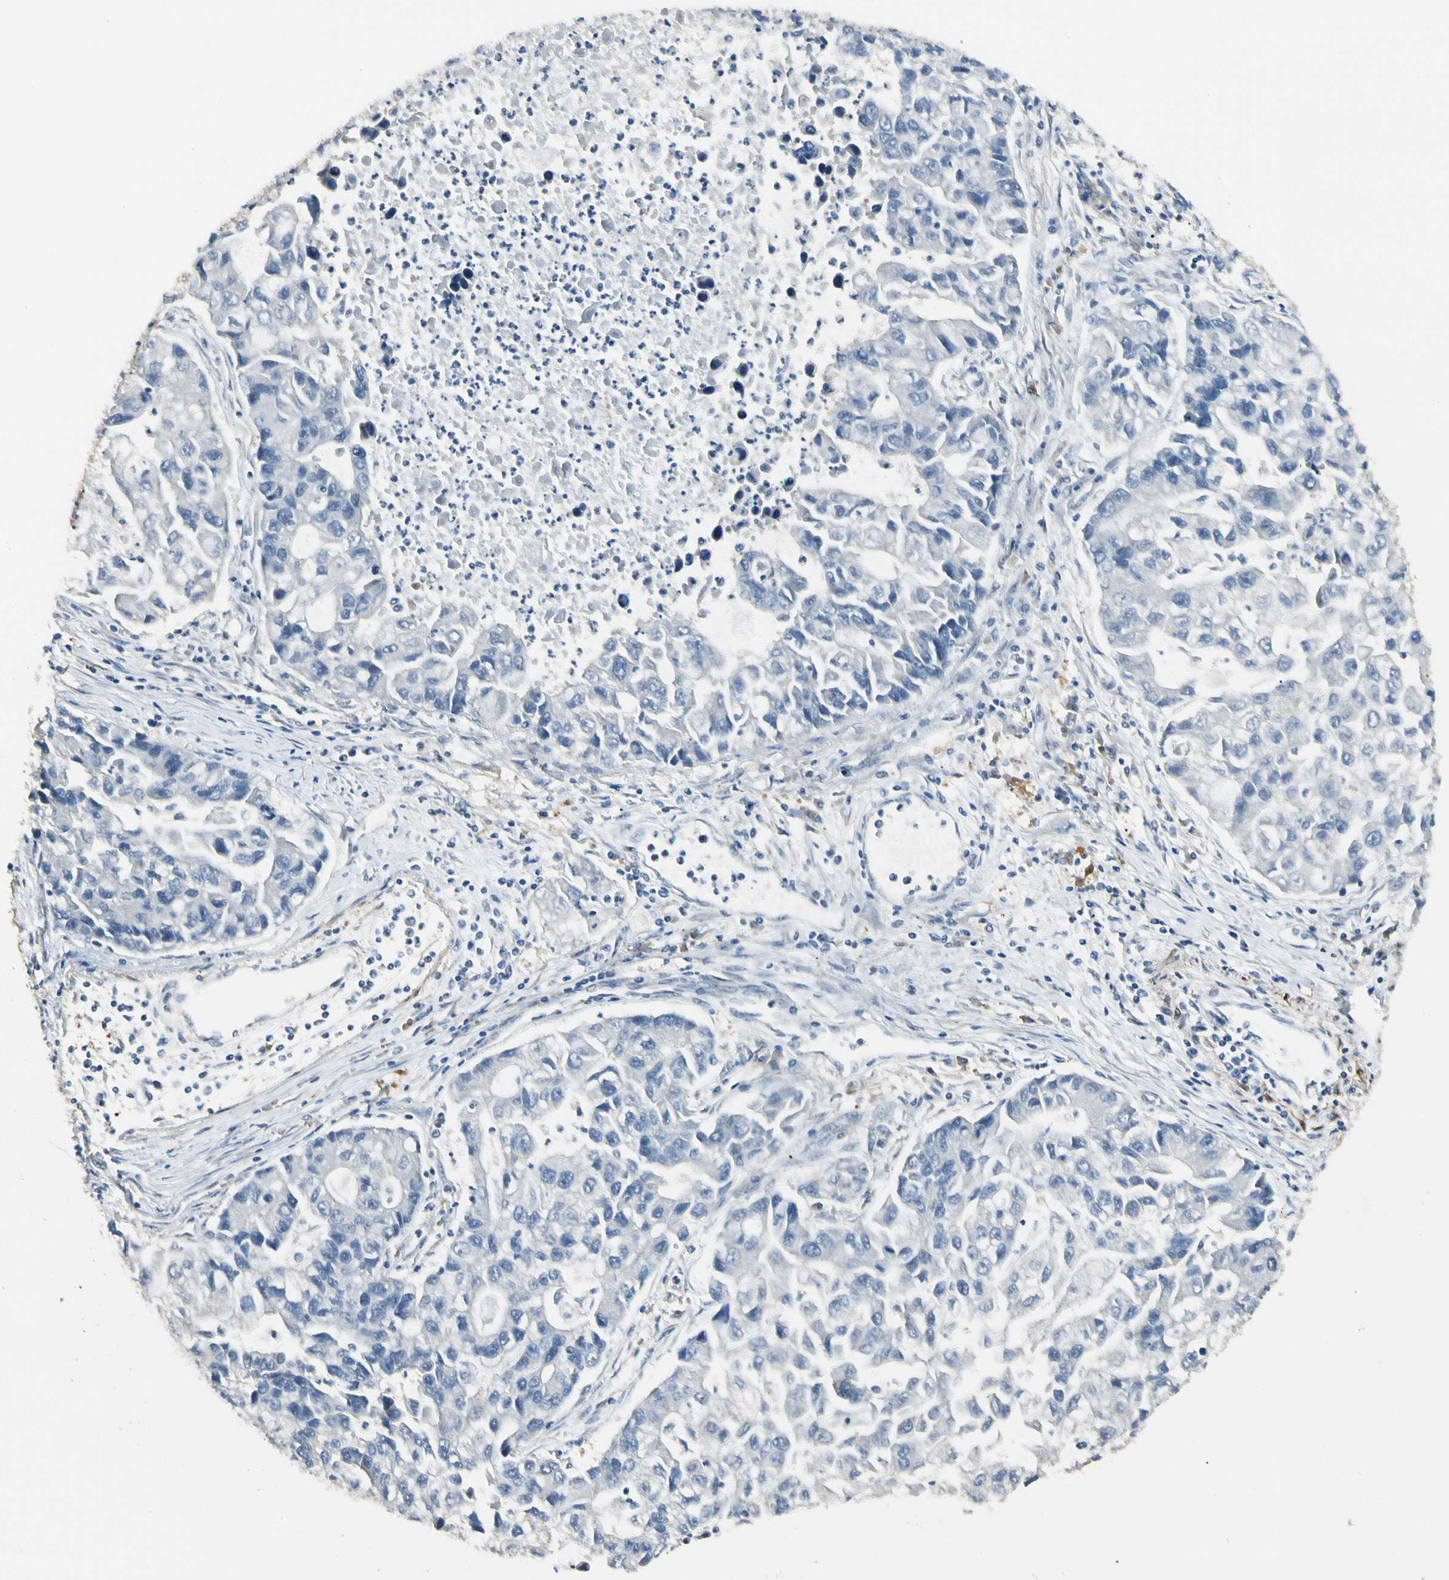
{"staining": {"intensity": "negative", "quantity": "none", "location": "none"}, "tissue": "lung cancer", "cell_type": "Tumor cells", "image_type": "cancer", "snomed": [{"axis": "morphology", "description": "Adenocarcinoma, NOS"}, {"axis": "topography", "description": "Lung"}], "caption": "Immunohistochemistry photomicrograph of lung adenocarcinoma stained for a protein (brown), which shows no staining in tumor cells.", "gene": "GNE", "patient": {"sex": "female", "age": 51}}